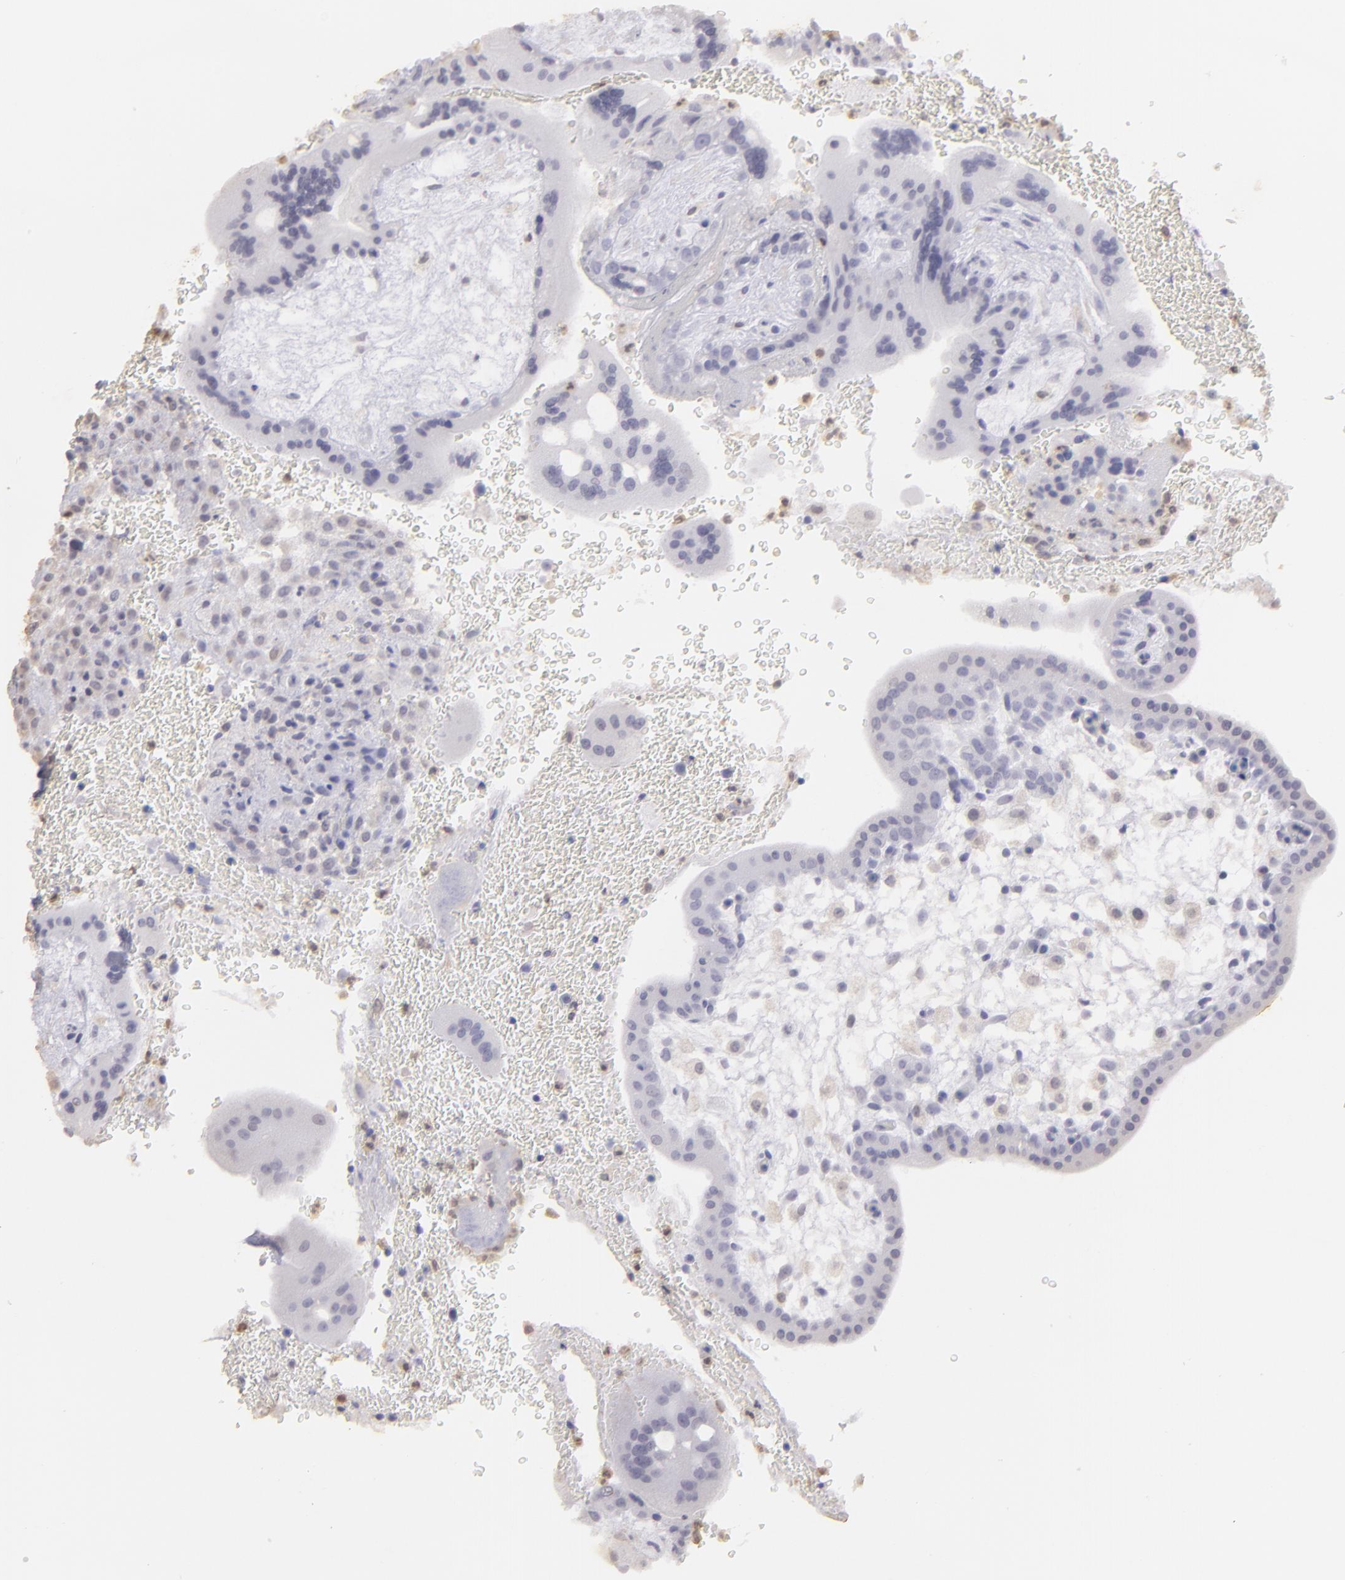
{"staining": {"intensity": "negative", "quantity": "none", "location": "none"}, "tissue": "placenta", "cell_type": "Decidual cells", "image_type": "normal", "snomed": [{"axis": "morphology", "description": "Normal tissue, NOS"}, {"axis": "topography", "description": "Placenta"}], "caption": "The histopathology image exhibits no staining of decidual cells in unremarkable placenta. The staining was performed using DAB (3,3'-diaminobenzidine) to visualize the protein expression in brown, while the nuclei were stained in blue with hematoxylin (Magnification: 20x).", "gene": "S100A2", "patient": {"sex": "female", "age": 35}}